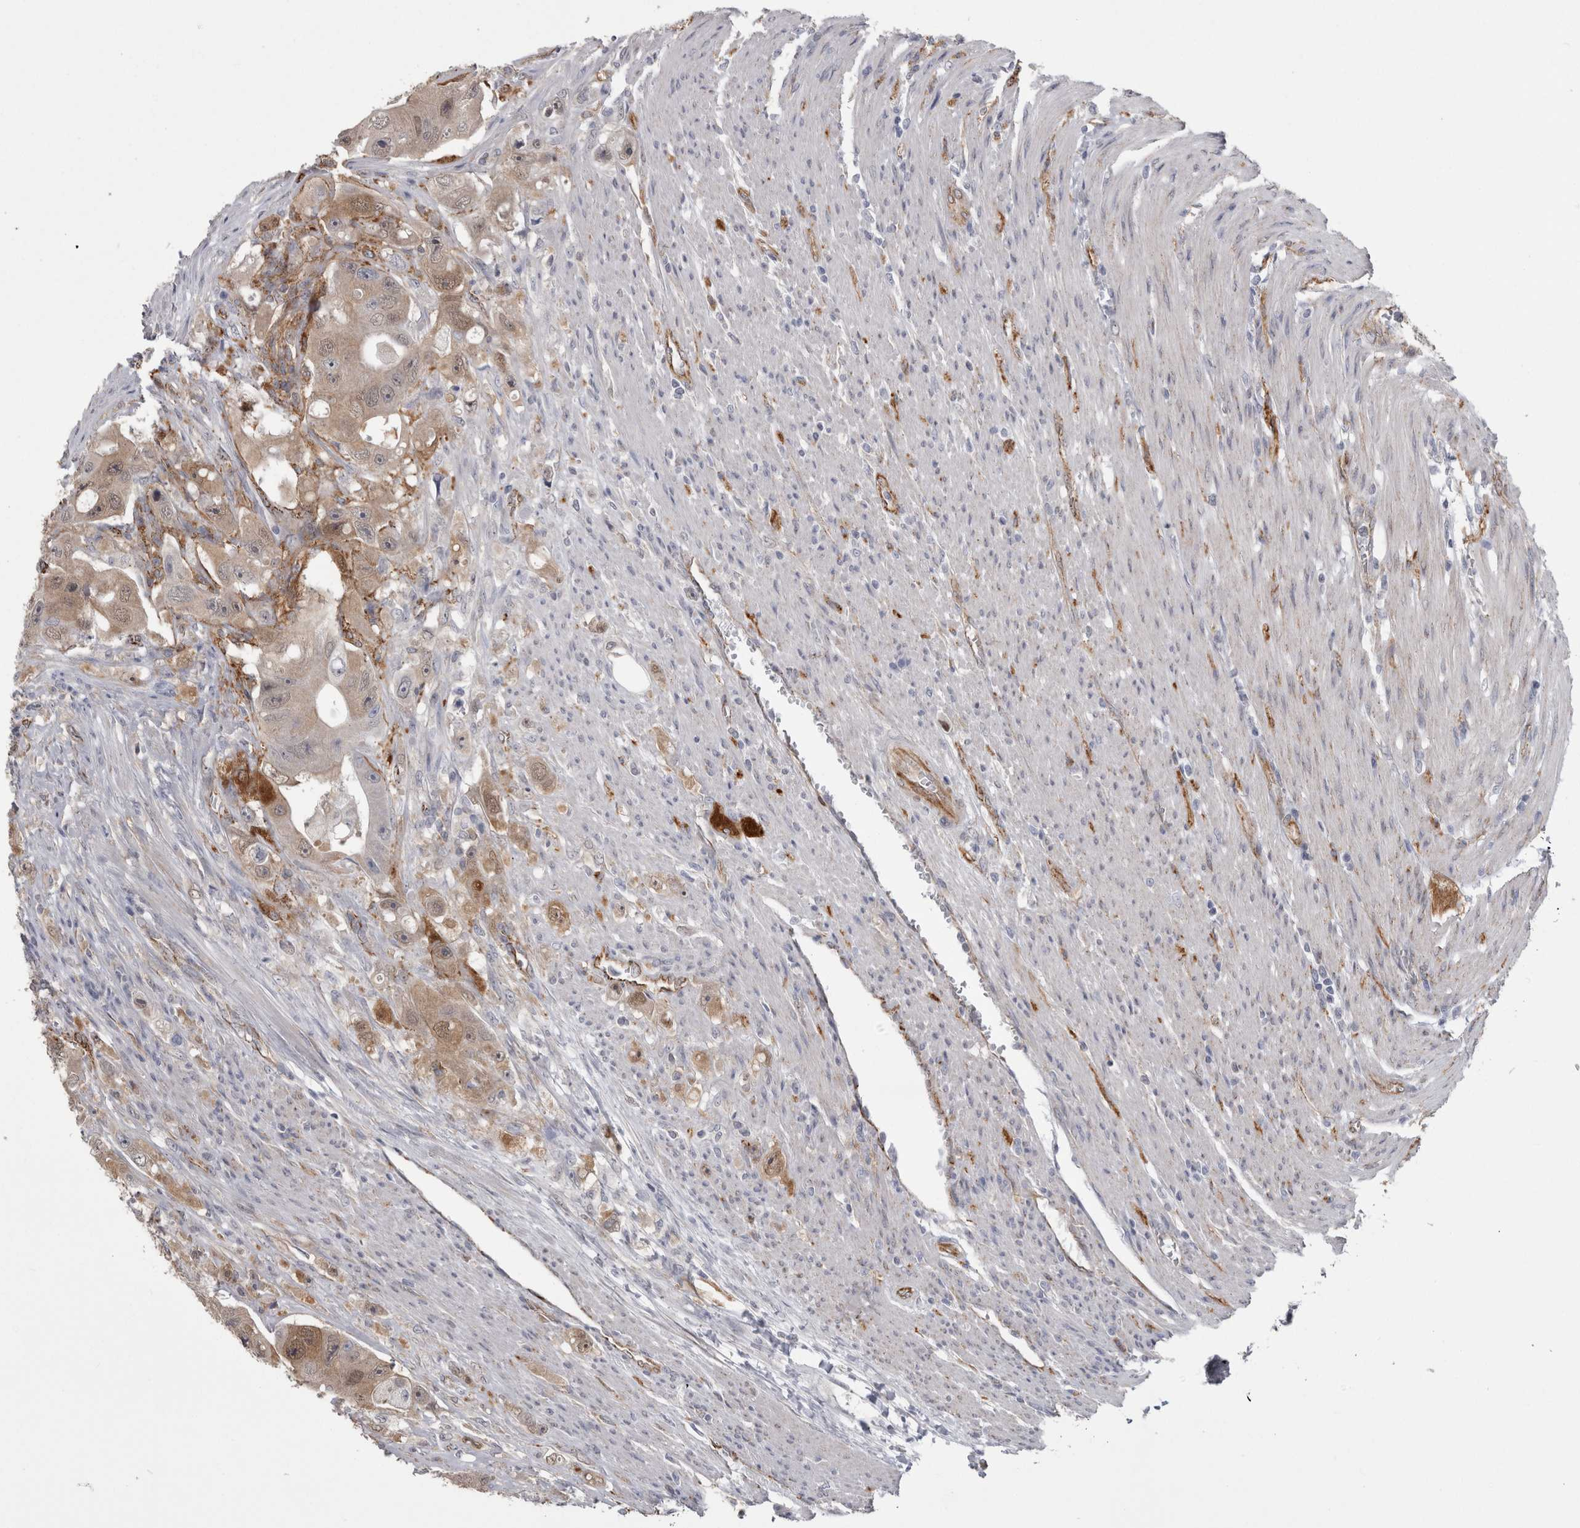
{"staining": {"intensity": "weak", "quantity": "25%-75%", "location": "cytoplasmic/membranous,nuclear"}, "tissue": "colorectal cancer", "cell_type": "Tumor cells", "image_type": "cancer", "snomed": [{"axis": "morphology", "description": "Adenocarcinoma, NOS"}, {"axis": "topography", "description": "Colon"}], "caption": "DAB (3,3'-diaminobenzidine) immunohistochemical staining of colorectal adenocarcinoma demonstrates weak cytoplasmic/membranous and nuclear protein staining in about 25%-75% of tumor cells.", "gene": "ACOT7", "patient": {"sex": "female", "age": 46}}